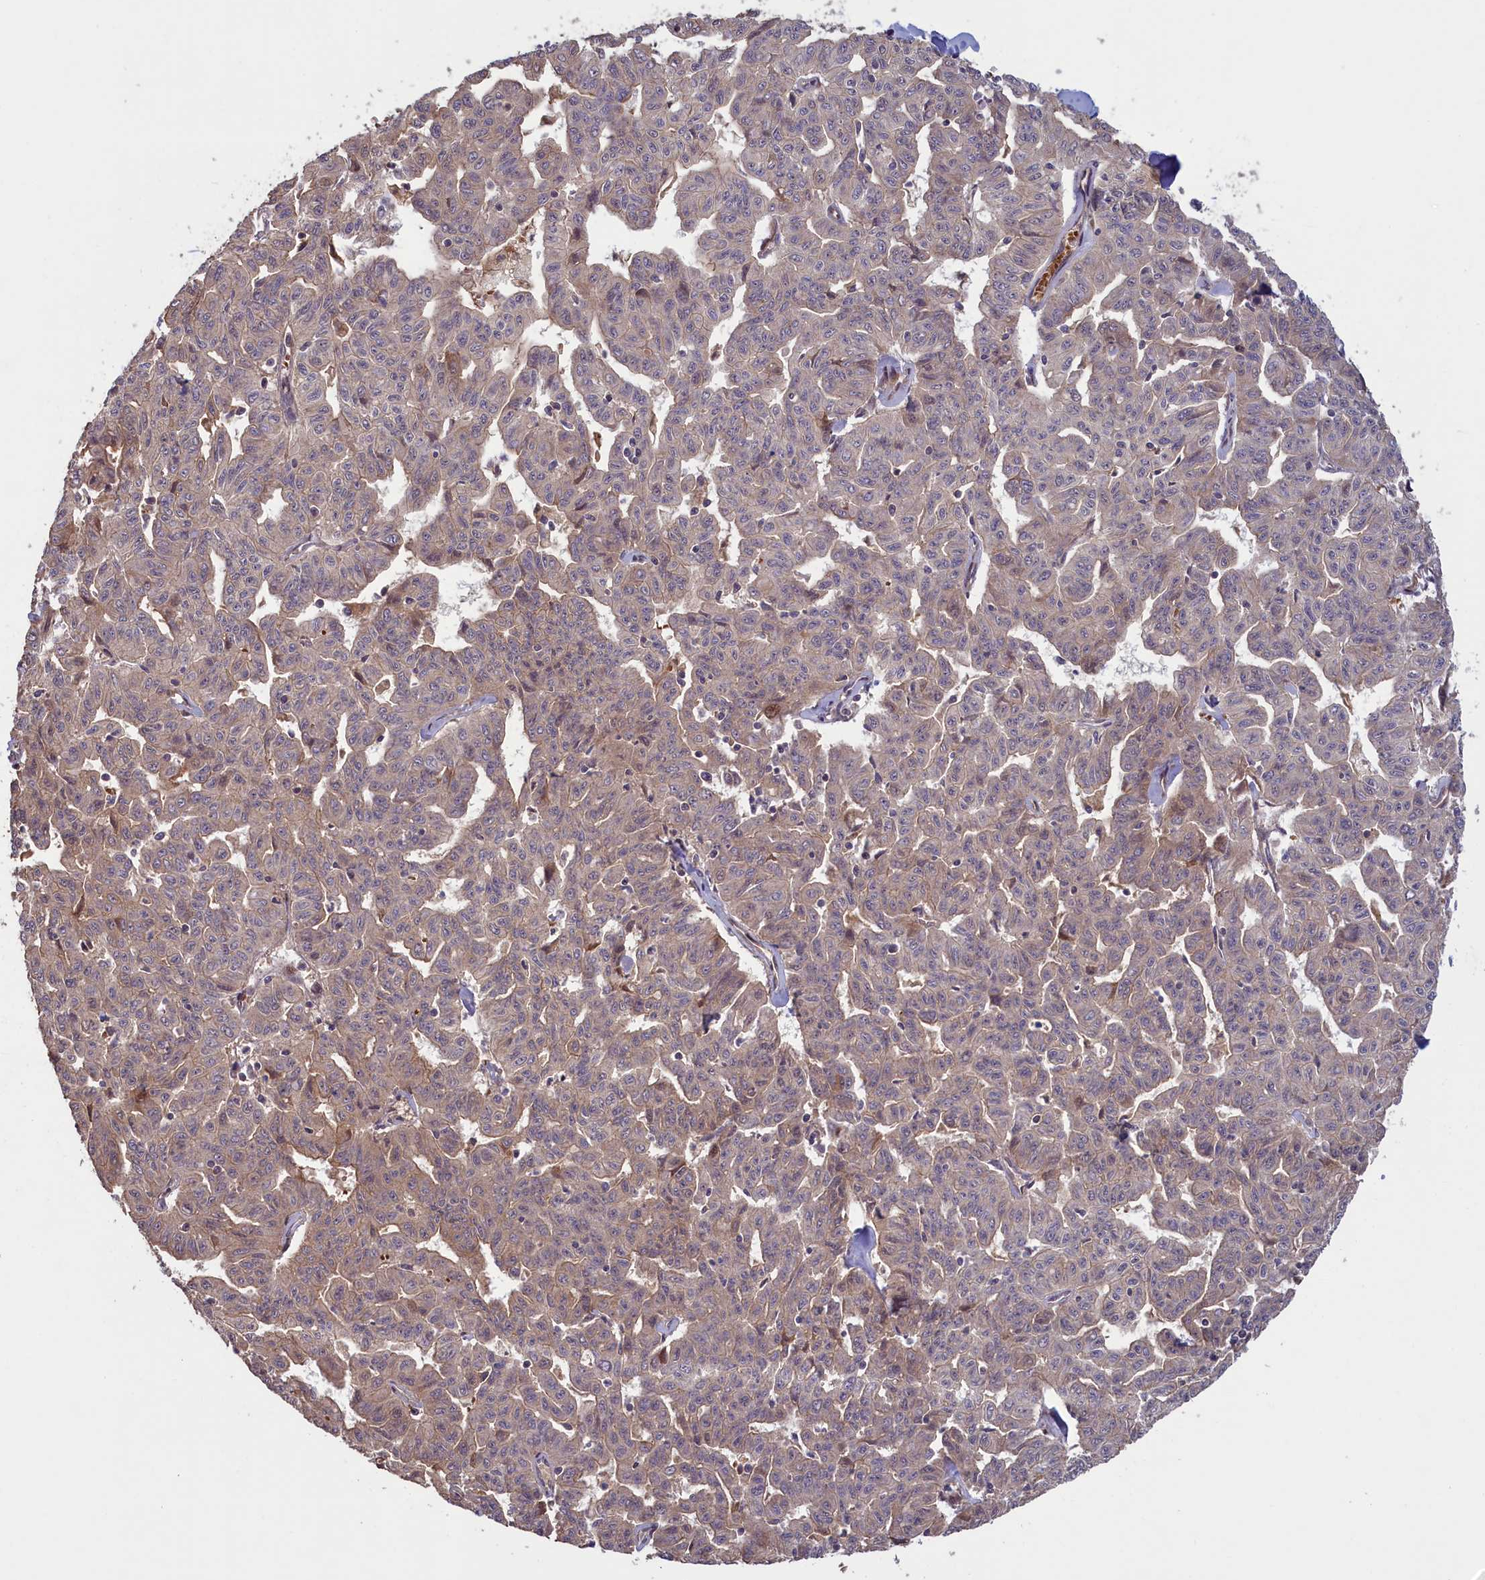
{"staining": {"intensity": "weak", "quantity": "25%-75%", "location": "cytoplasmic/membranous"}, "tissue": "liver cancer", "cell_type": "Tumor cells", "image_type": "cancer", "snomed": [{"axis": "morphology", "description": "Cholangiocarcinoma"}, {"axis": "topography", "description": "Liver"}], "caption": "DAB (3,3'-diaminobenzidine) immunohistochemical staining of liver cancer (cholangiocarcinoma) demonstrates weak cytoplasmic/membranous protein positivity in approximately 25%-75% of tumor cells.", "gene": "CIAO2B", "patient": {"sex": "female", "age": 77}}